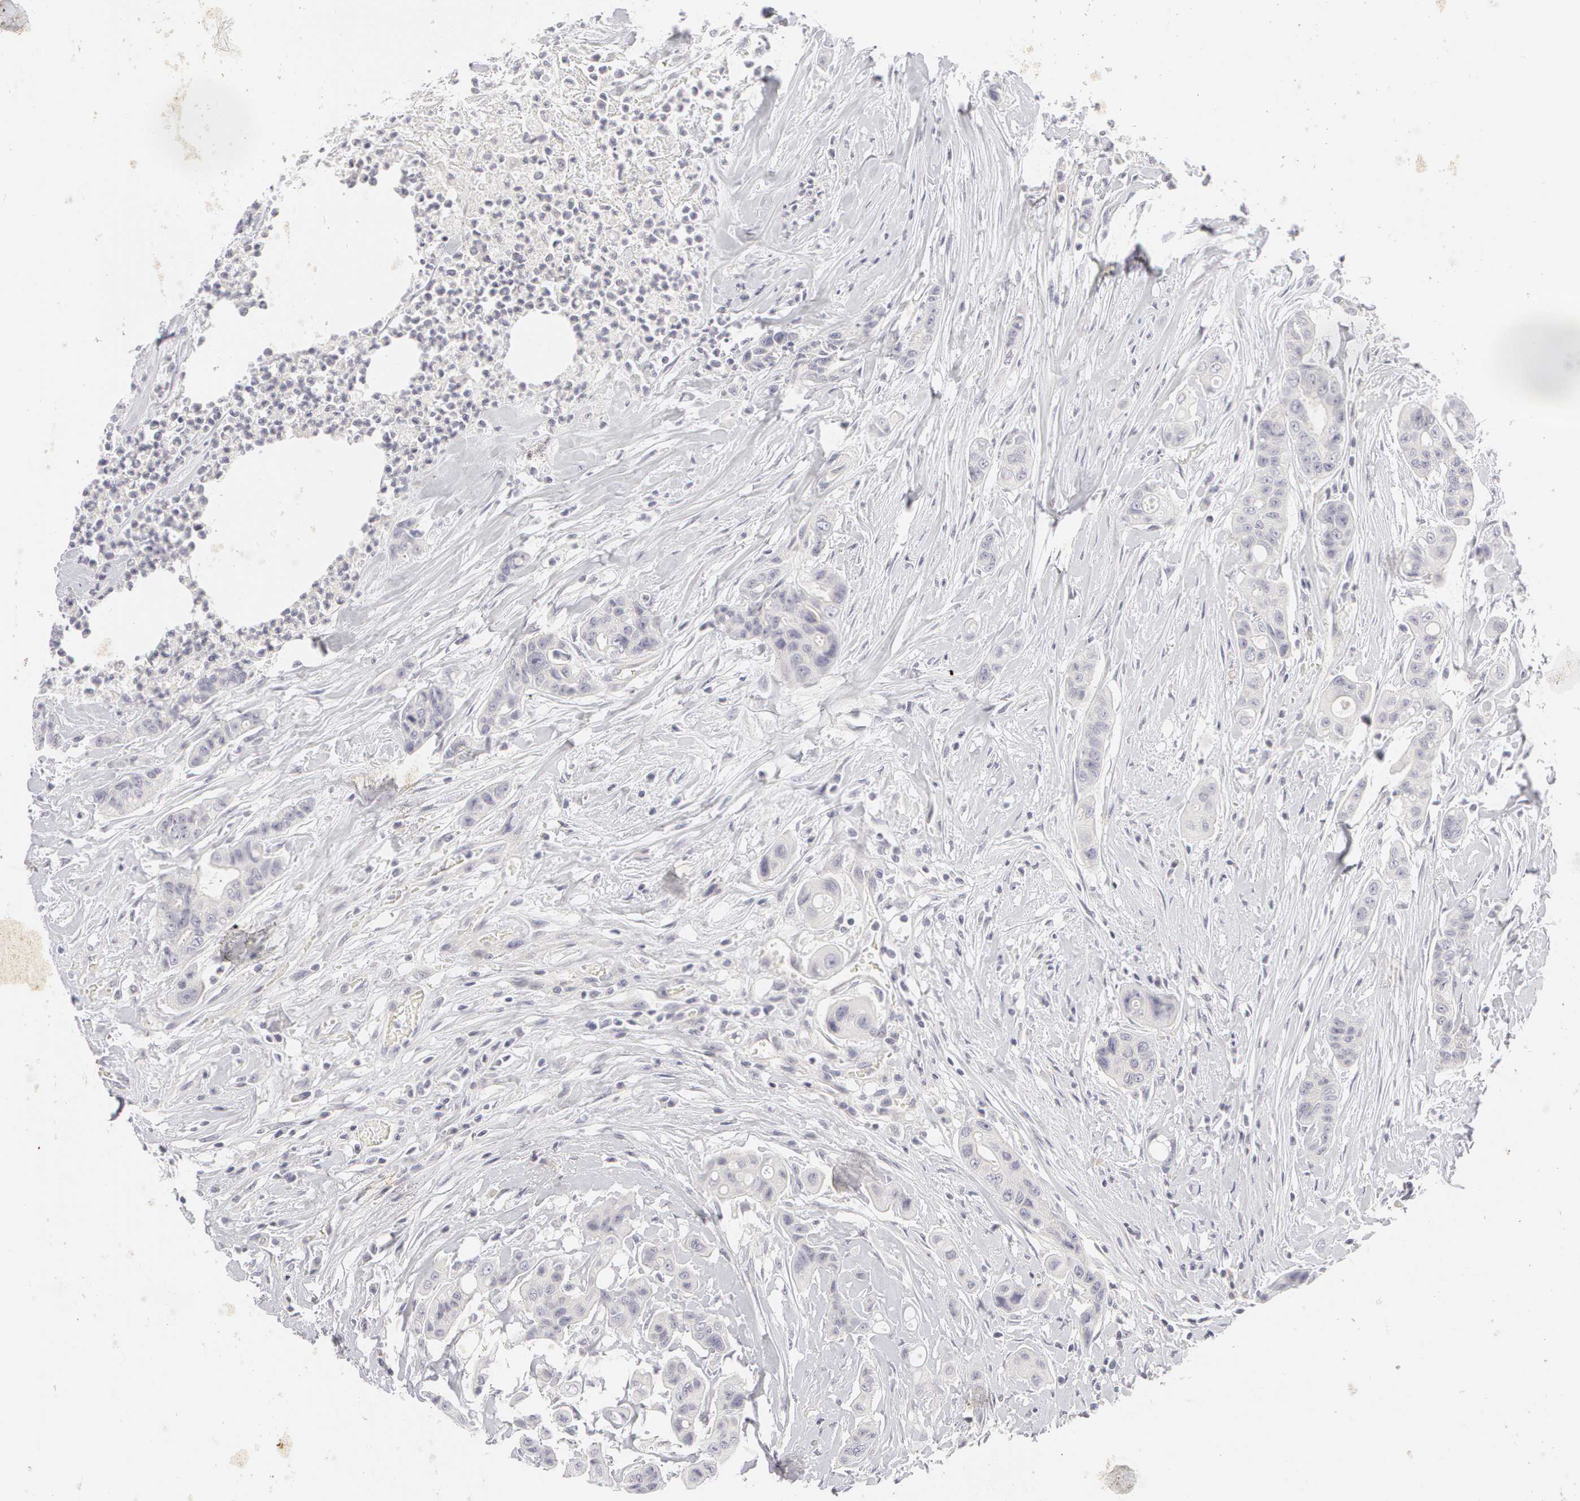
{"staining": {"intensity": "negative", "quantity": "none", "location": "none"}, "tissue": "colorectal cancer", "cell_type": "Tumor cells", "image_type": "cancer", "snomed": [{"axis": "morphology", "description": "Adenocarcinoma, NOS"}, {"axis": "topography", "description": "Colon"}], "caption": "Immunohistochemical staining of colorectal adenocarcinoma reveals no significant staining in tumor cells.", "gene": "ABCB1", "patient": {"sex": "female", "age": 70}}